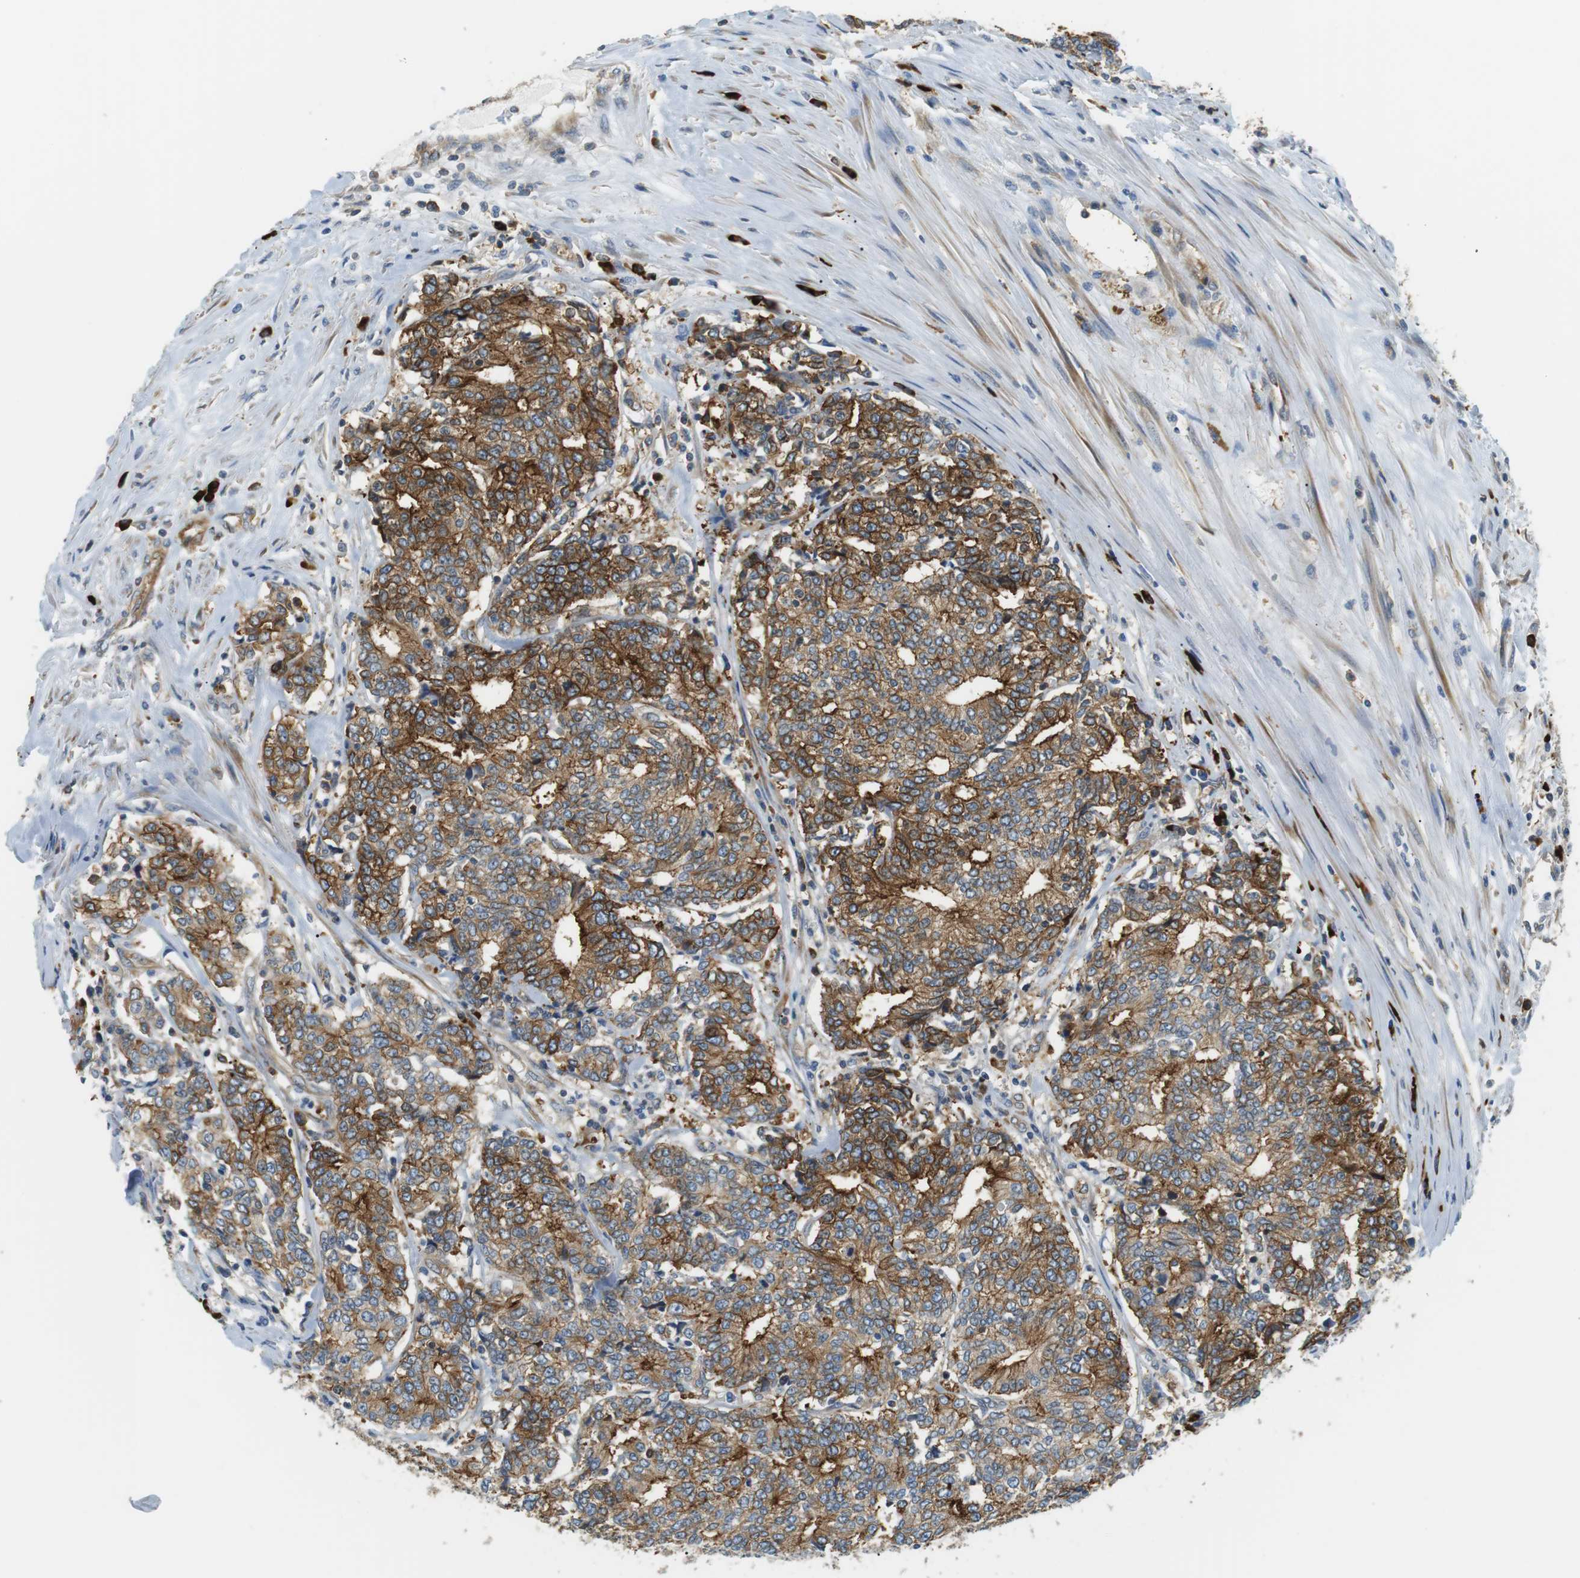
{"staining": {"intensity": "strong", "quantity": ">75%", "location": "cytoplasmic/membranous"}, "tissue": "prostate cancer", "cell_type": "Tumor cells", "image_type": "cancer", "snomed": [{"axis": "morphology", "description": "Normal tissue, NOS"}, {"axis": "morphology", "description": "Adenocarcinoma, High grade"}, {"axis": "topography", "description": "Prostate"}, {"axis": "topography", "description": "Seminal veicle"}], "caption": "Immunohistochemistry histopathology image of human prostate cancer (high-grade adenocarcinoma) stained for a protein (brown), which displays high levels of strong cytoplasmic/membranous expression in approximately >75% of tumor cells.", "gene": "TMEM200A", "patient": {"sex": "male", "age": 55}}